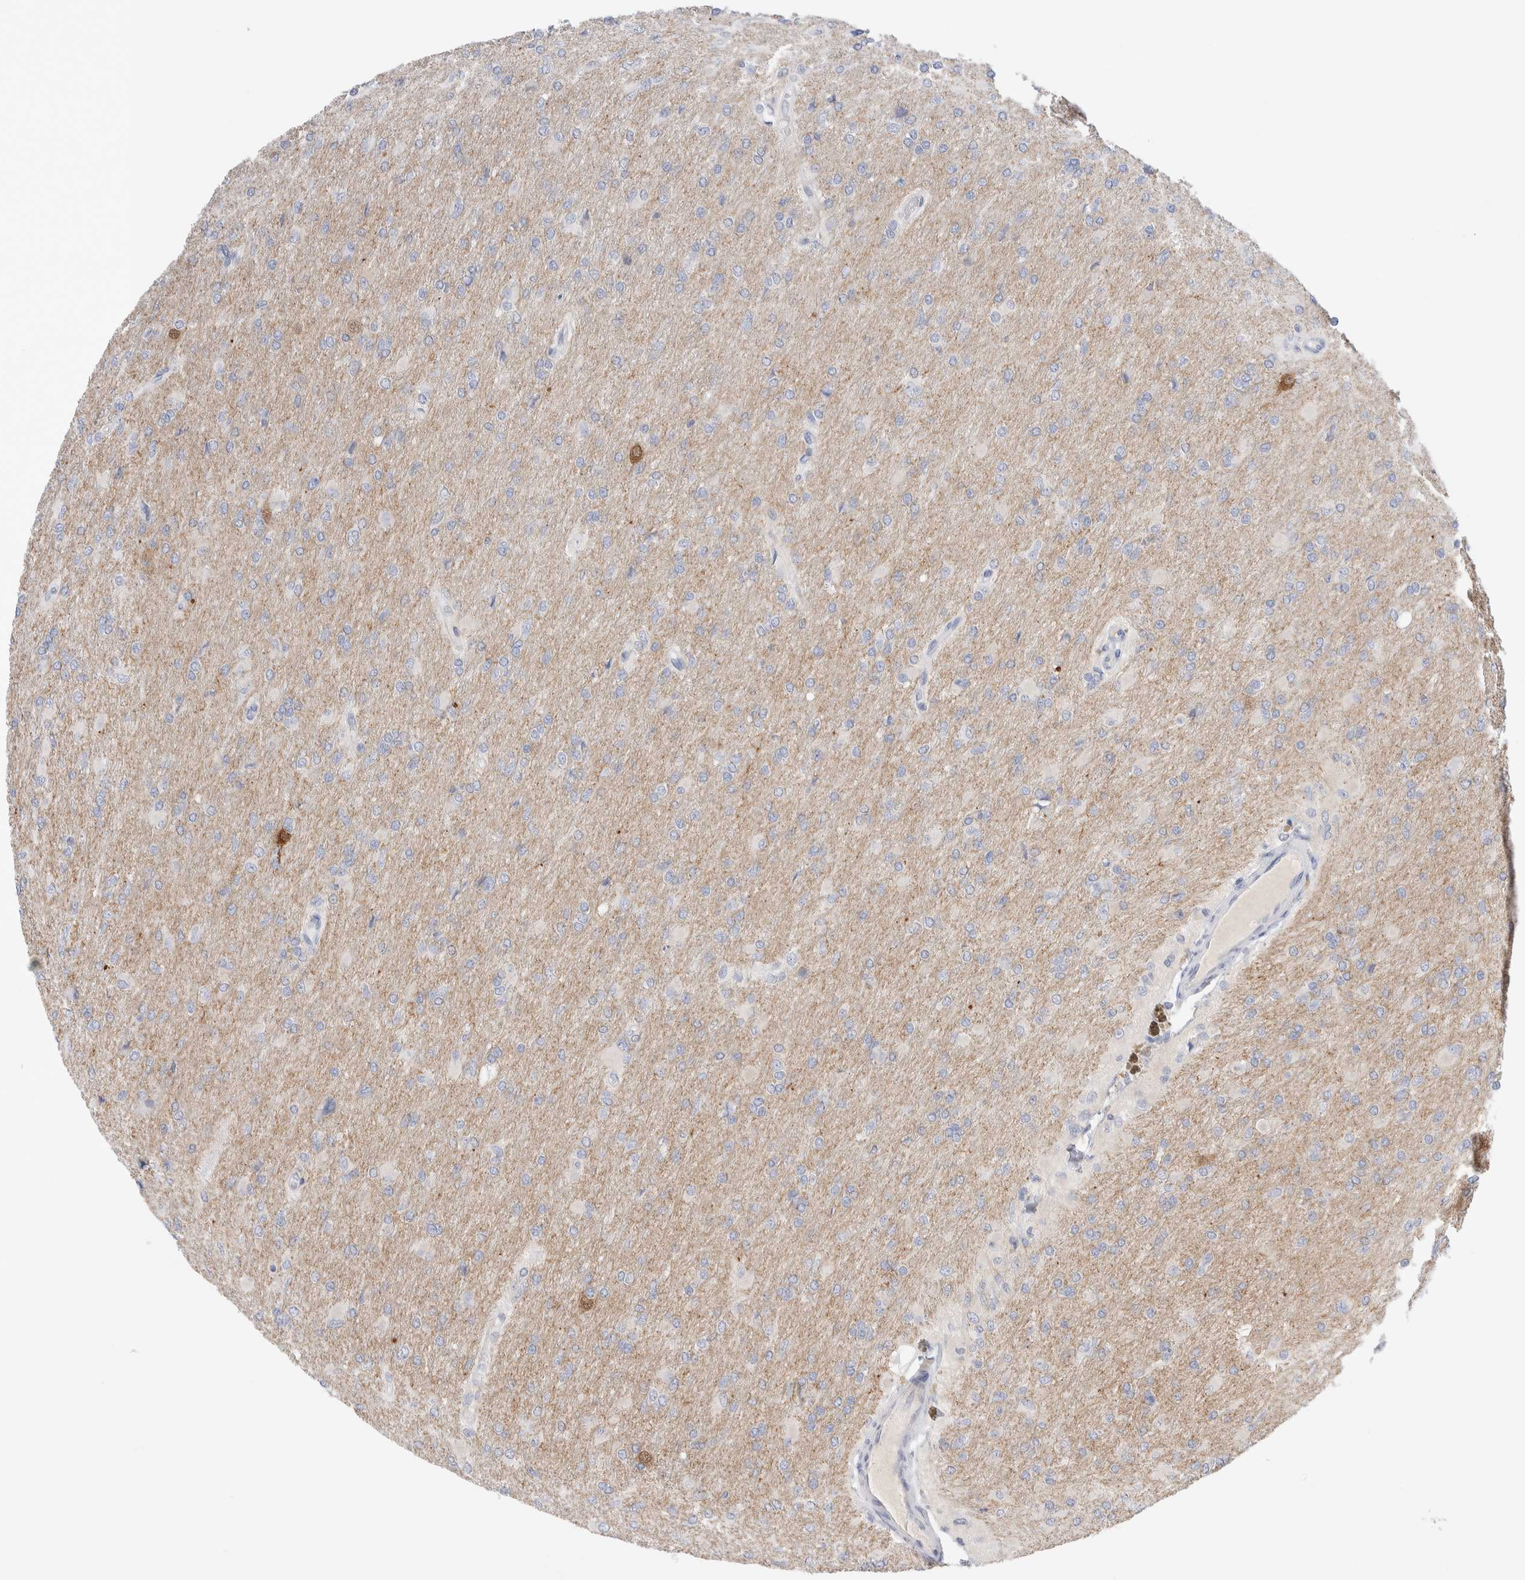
{"staining": {"intensity": "moderate", "quantity": "<25%", "location": "cytoplasmic/membranous"}, "tissue": "glioma", "cell_type": "Tumor cells", "image_type": "cancer", "snomed": [{"axis": "morphology", "description": "Glioma, malignant, High grade"}, {"axis": "topography", "description": "Cerebral cortex"}], "caption": "A high-resolution micrograph shows immunohistochemistry (IHC) staining of malignant glioma (high-grade), which demonstrates moderate cytoplasmic/membranous positivity in about <25% of tumor cells.", "gene": "GDA", "patient": {"sex": "female", "age": 36}}